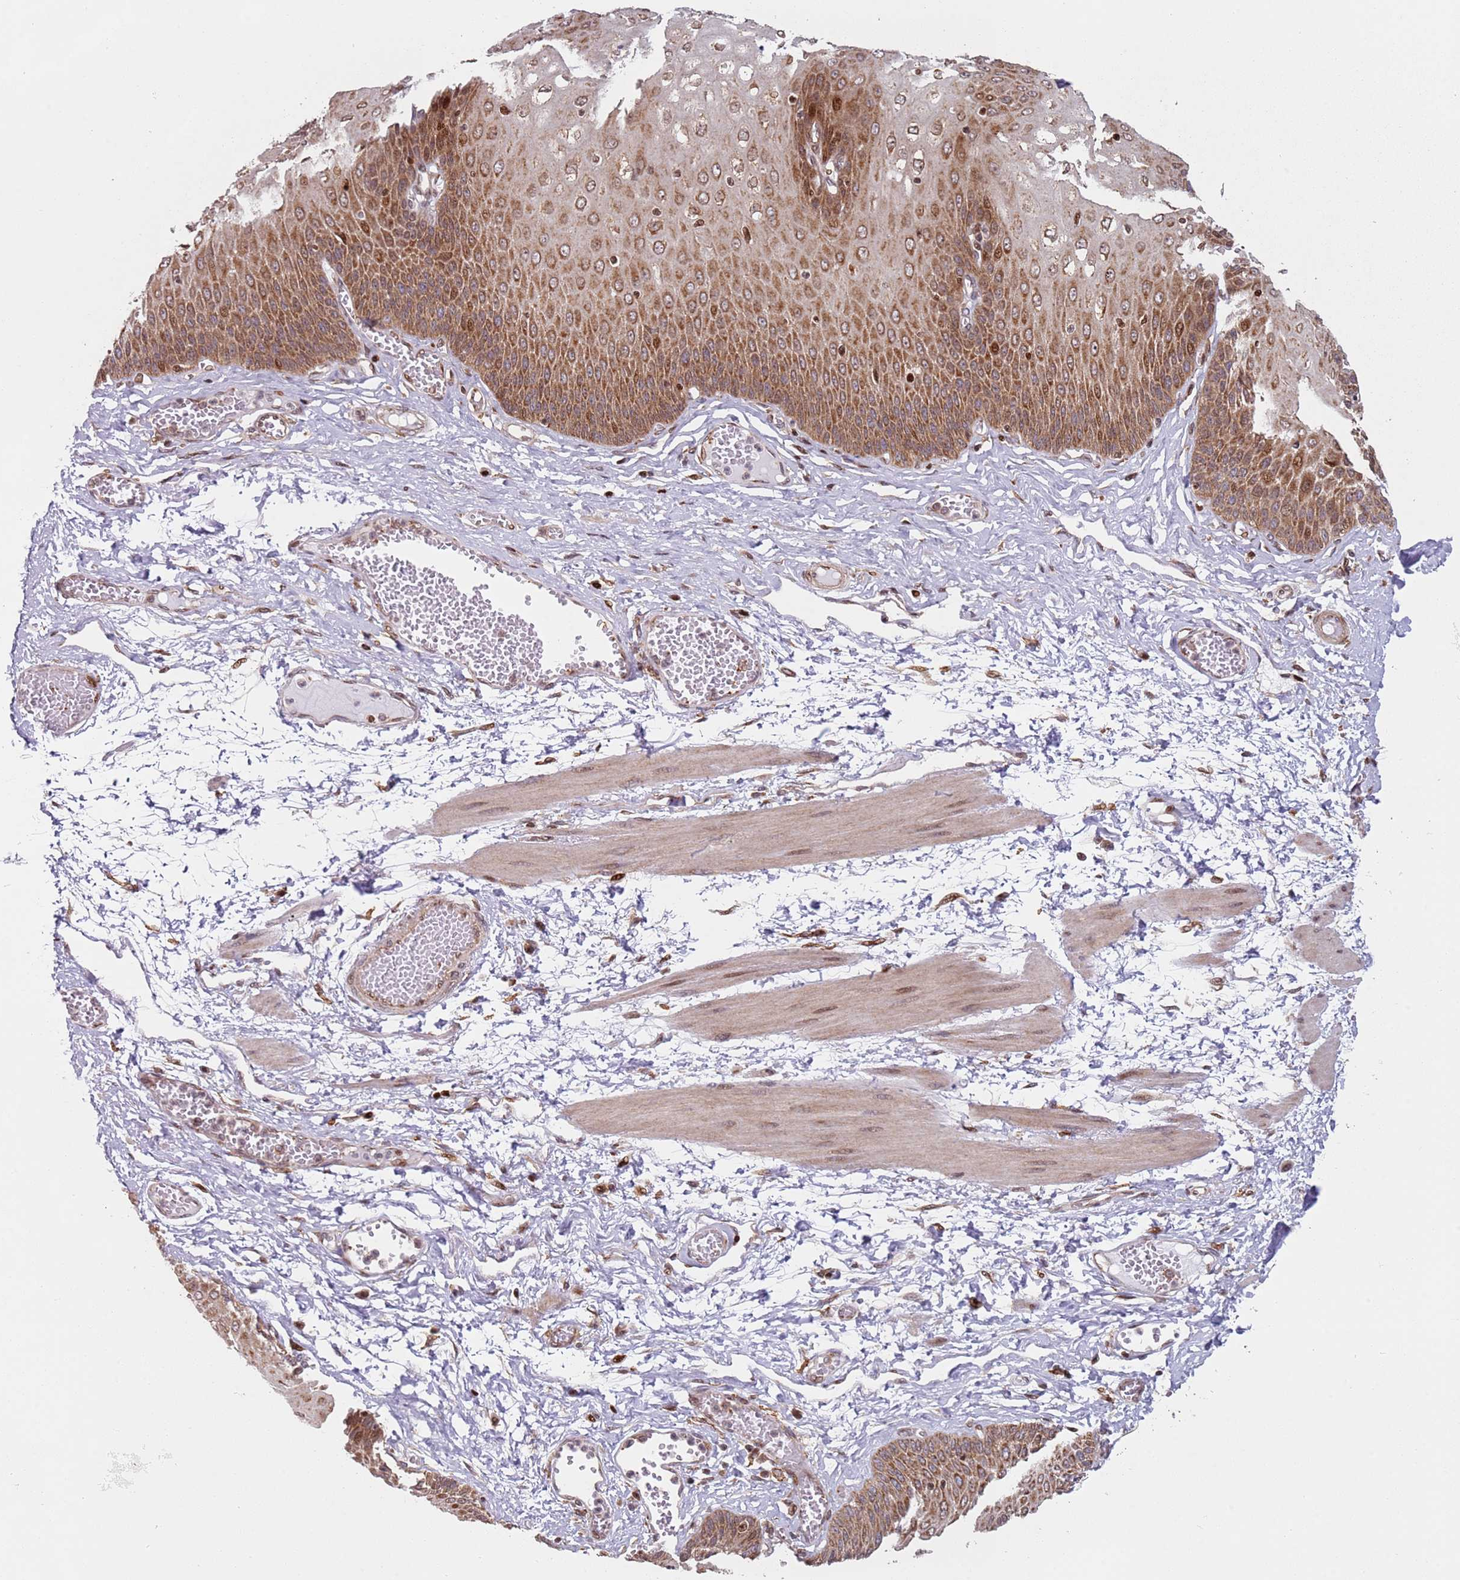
{"staining": {"intensity": "moderate", "quantity": ">75%", "location": "cytoplasmic/membranous,nuclear"}, "tissue": "esophagus", "cell_type": "Squamous epithelial cells", "image_type": "normal", "snomed": [{"axis": "morphology", "description": "Normal tissue, NOS"}, {"axis": "topography", "description": "Esophagus"}], "caption": "Brown immunohistochemical staining in normal esophagus displays moderate cytoplasmic/membranous,nuclear positivity in approximately >75% of squamous epithelial cells. The staining is performed using DAB (3,3'-diaminobenzidine) brown chromogen to label protein expression. The nuclei are counter-stained blue using hematoxylin.", "gene": "HNRNPLL", "patient": {"sex": "male", "age": 60}}